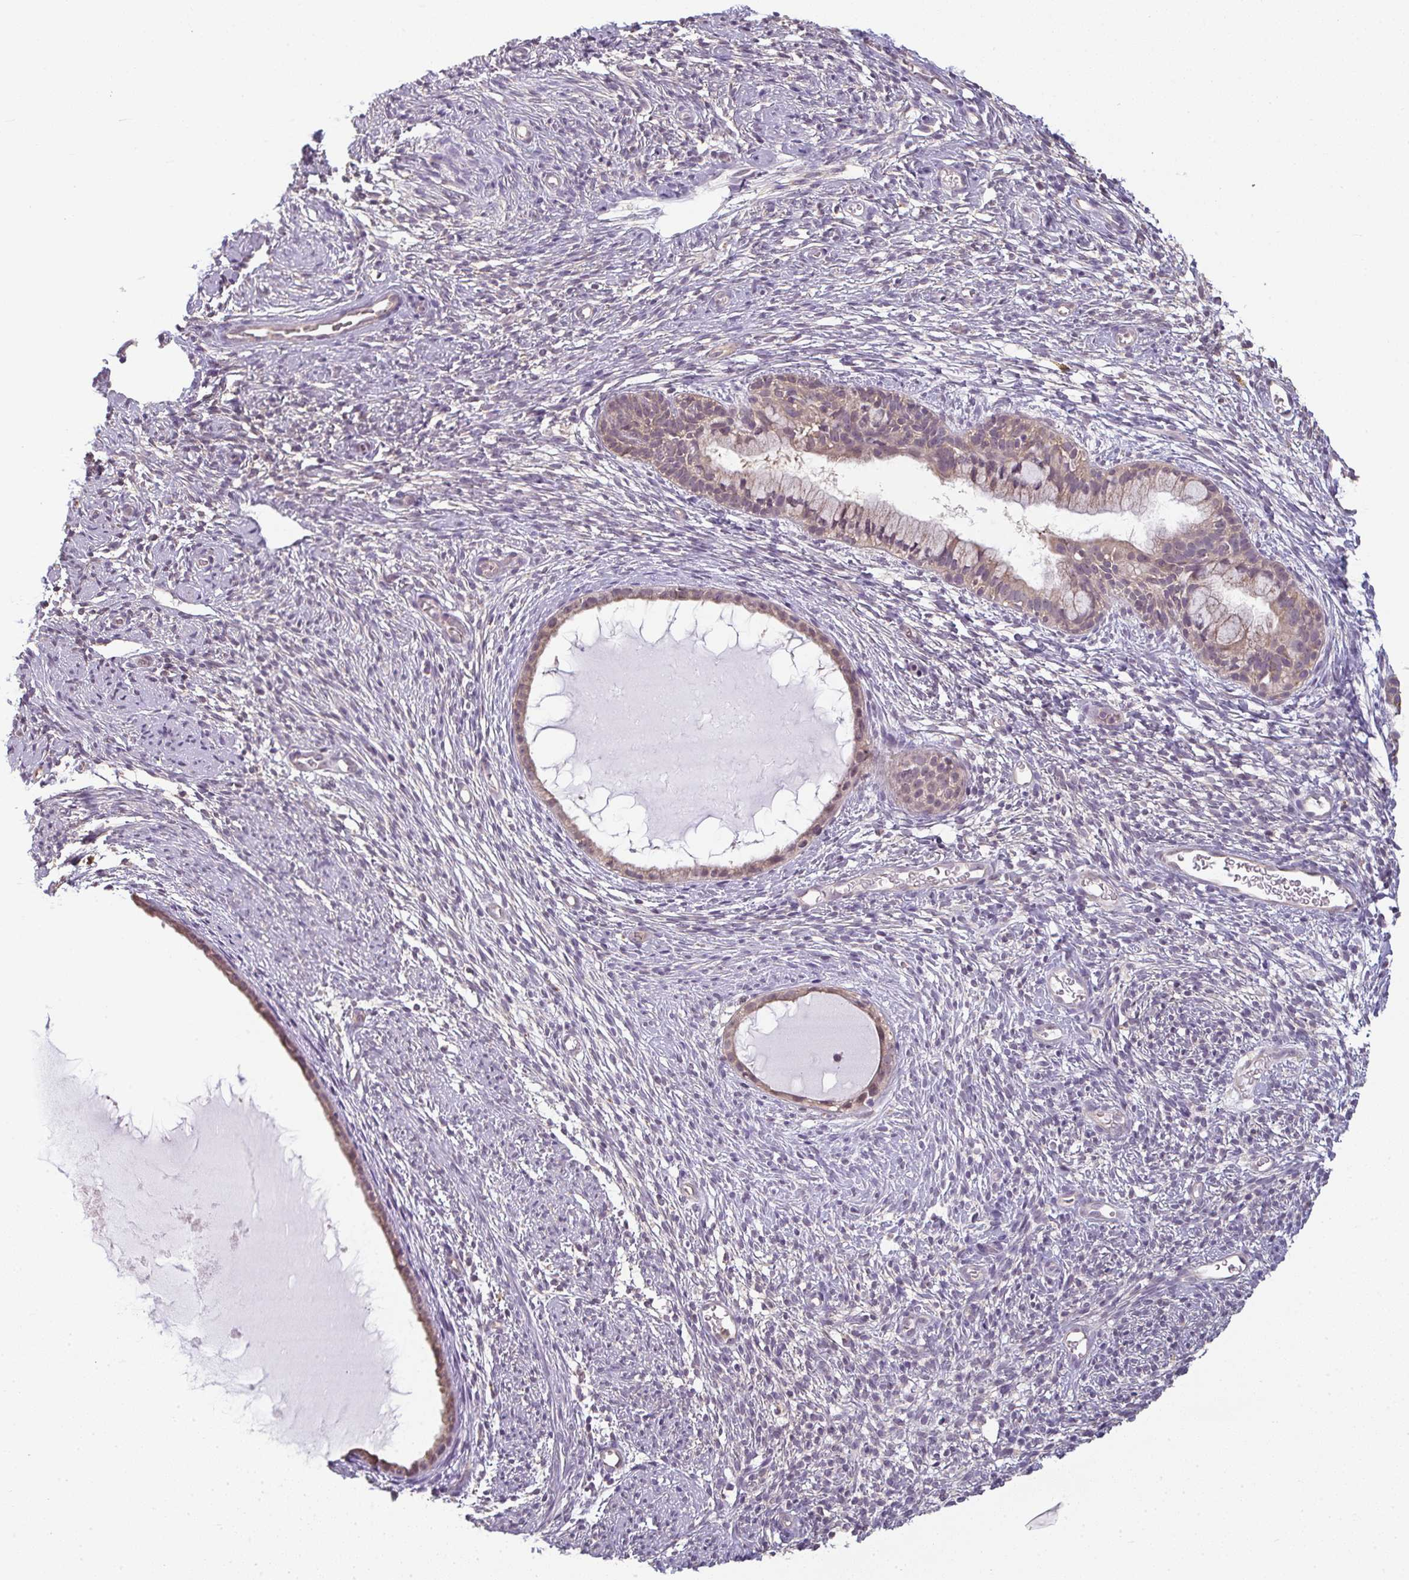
{"staining": {"intensity": "weak", "quantity": ">75%", "location": "cytoplasmic/membranous"}, "tissue": "cervix", "cell_type": "Glandular cells", "image_type": "normal", "snomed": [{"axis": "morphology", "description": "Normal tissue, NOS"}, {"axis": "topography", "description": "Cervix"}], "caption": "Immunohistochemistry histopathology image of unremarkable cervix stained for a protein (brown), which reveals low levels of weak cytoplasmic/membranous staining in approximately >75% of glandular cells.", "gene": "CXCR1", "patient": {"sex": "female", "age": 76}}